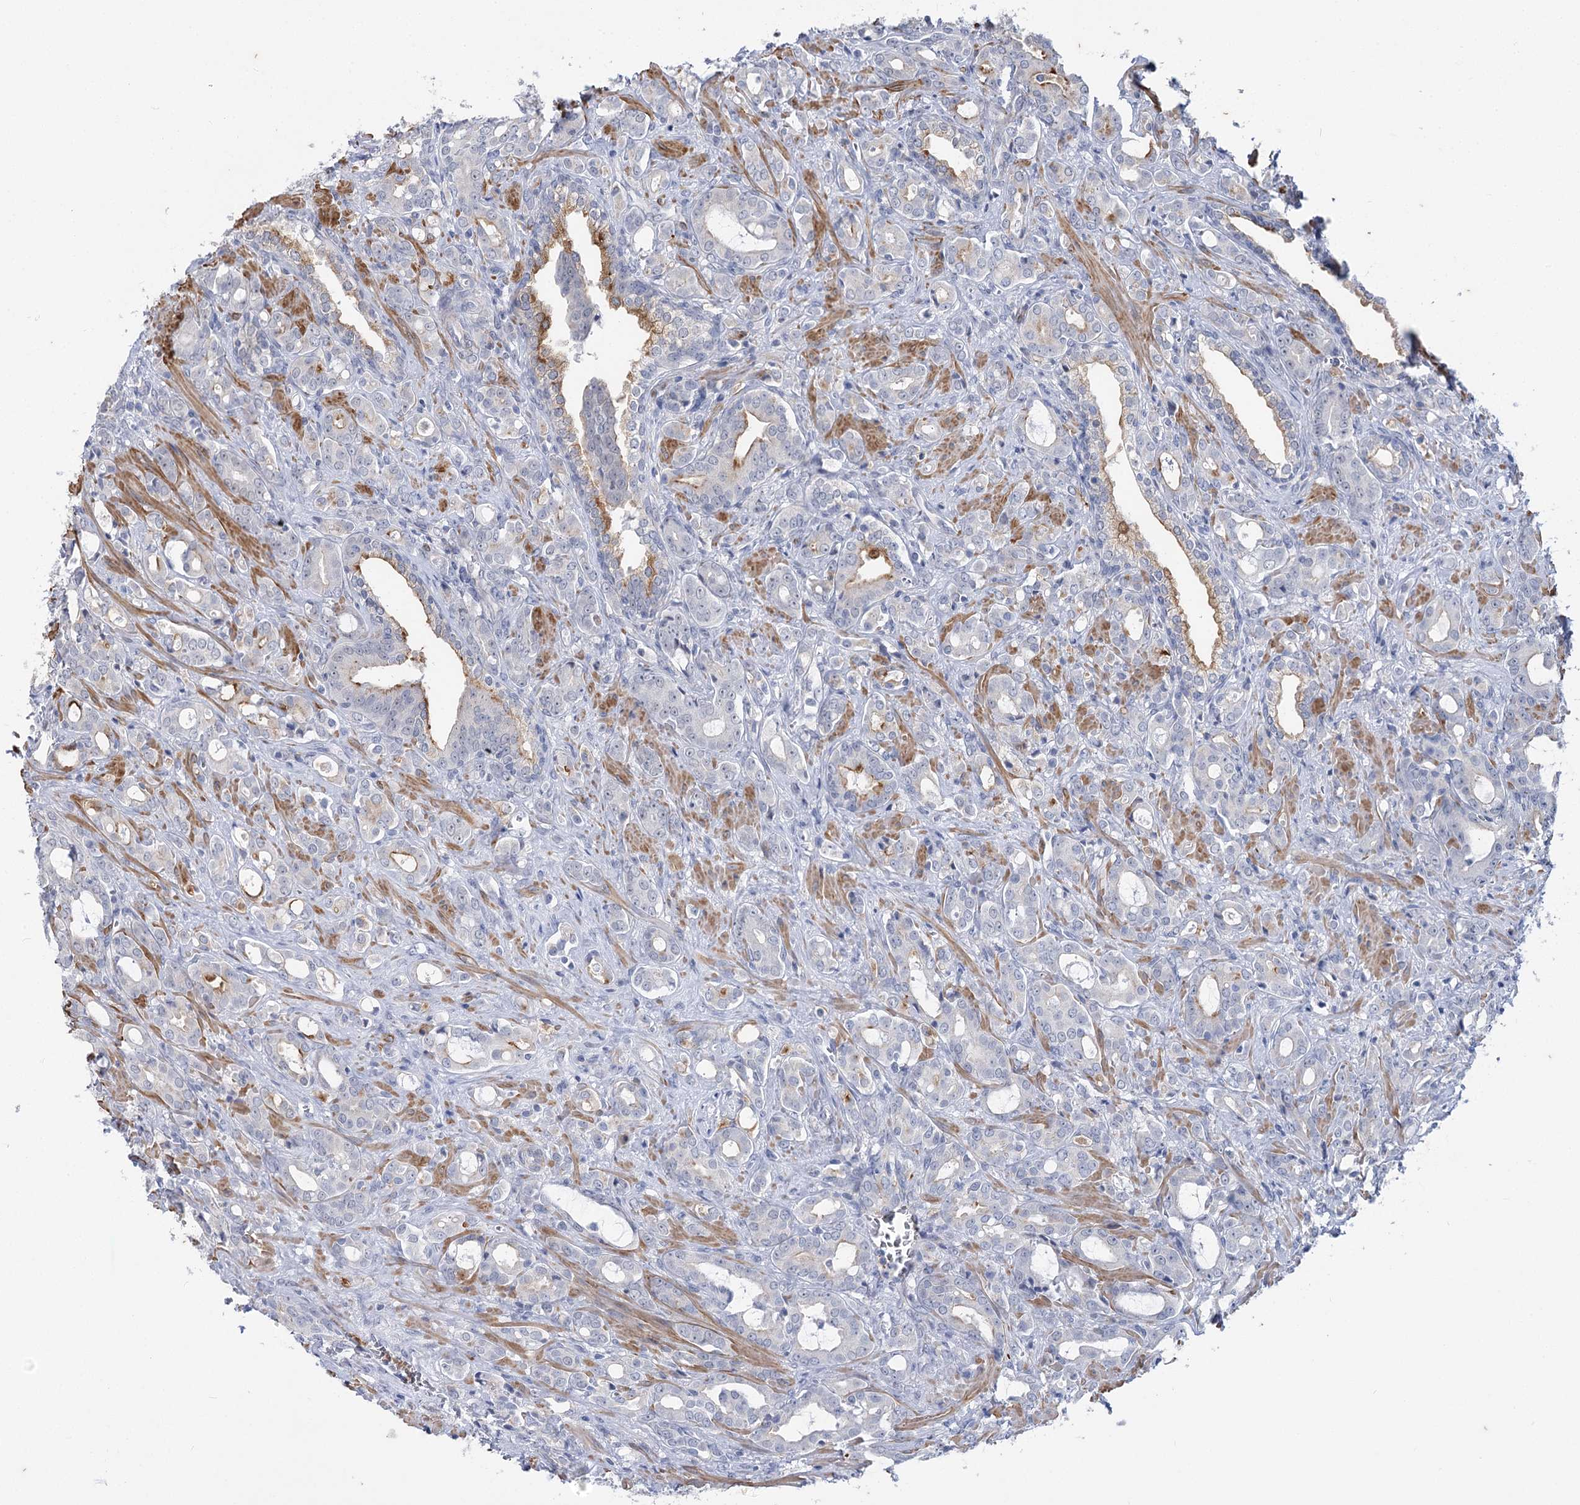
{"staining": {"intensity": "negative", "quantity": "none", "location": "none"}, "tissue": "prostate cancer", "cell_type": "Tumor cells", "image_type": "cancer", "snomed": [{"axis": "morphology", "description": "Adenocarcinoma, High grade"}, {"axis": "topography", "description": "Prostate"}], "caption": "This is an immunohistochemistry (IHC) photomicrograph of human prostate cancer (adenocarcinoma (high-grade)). There is no positivity in tumor cells.", "gene": "AGXT2", "patient": {"sex": "male", "age": 72}}